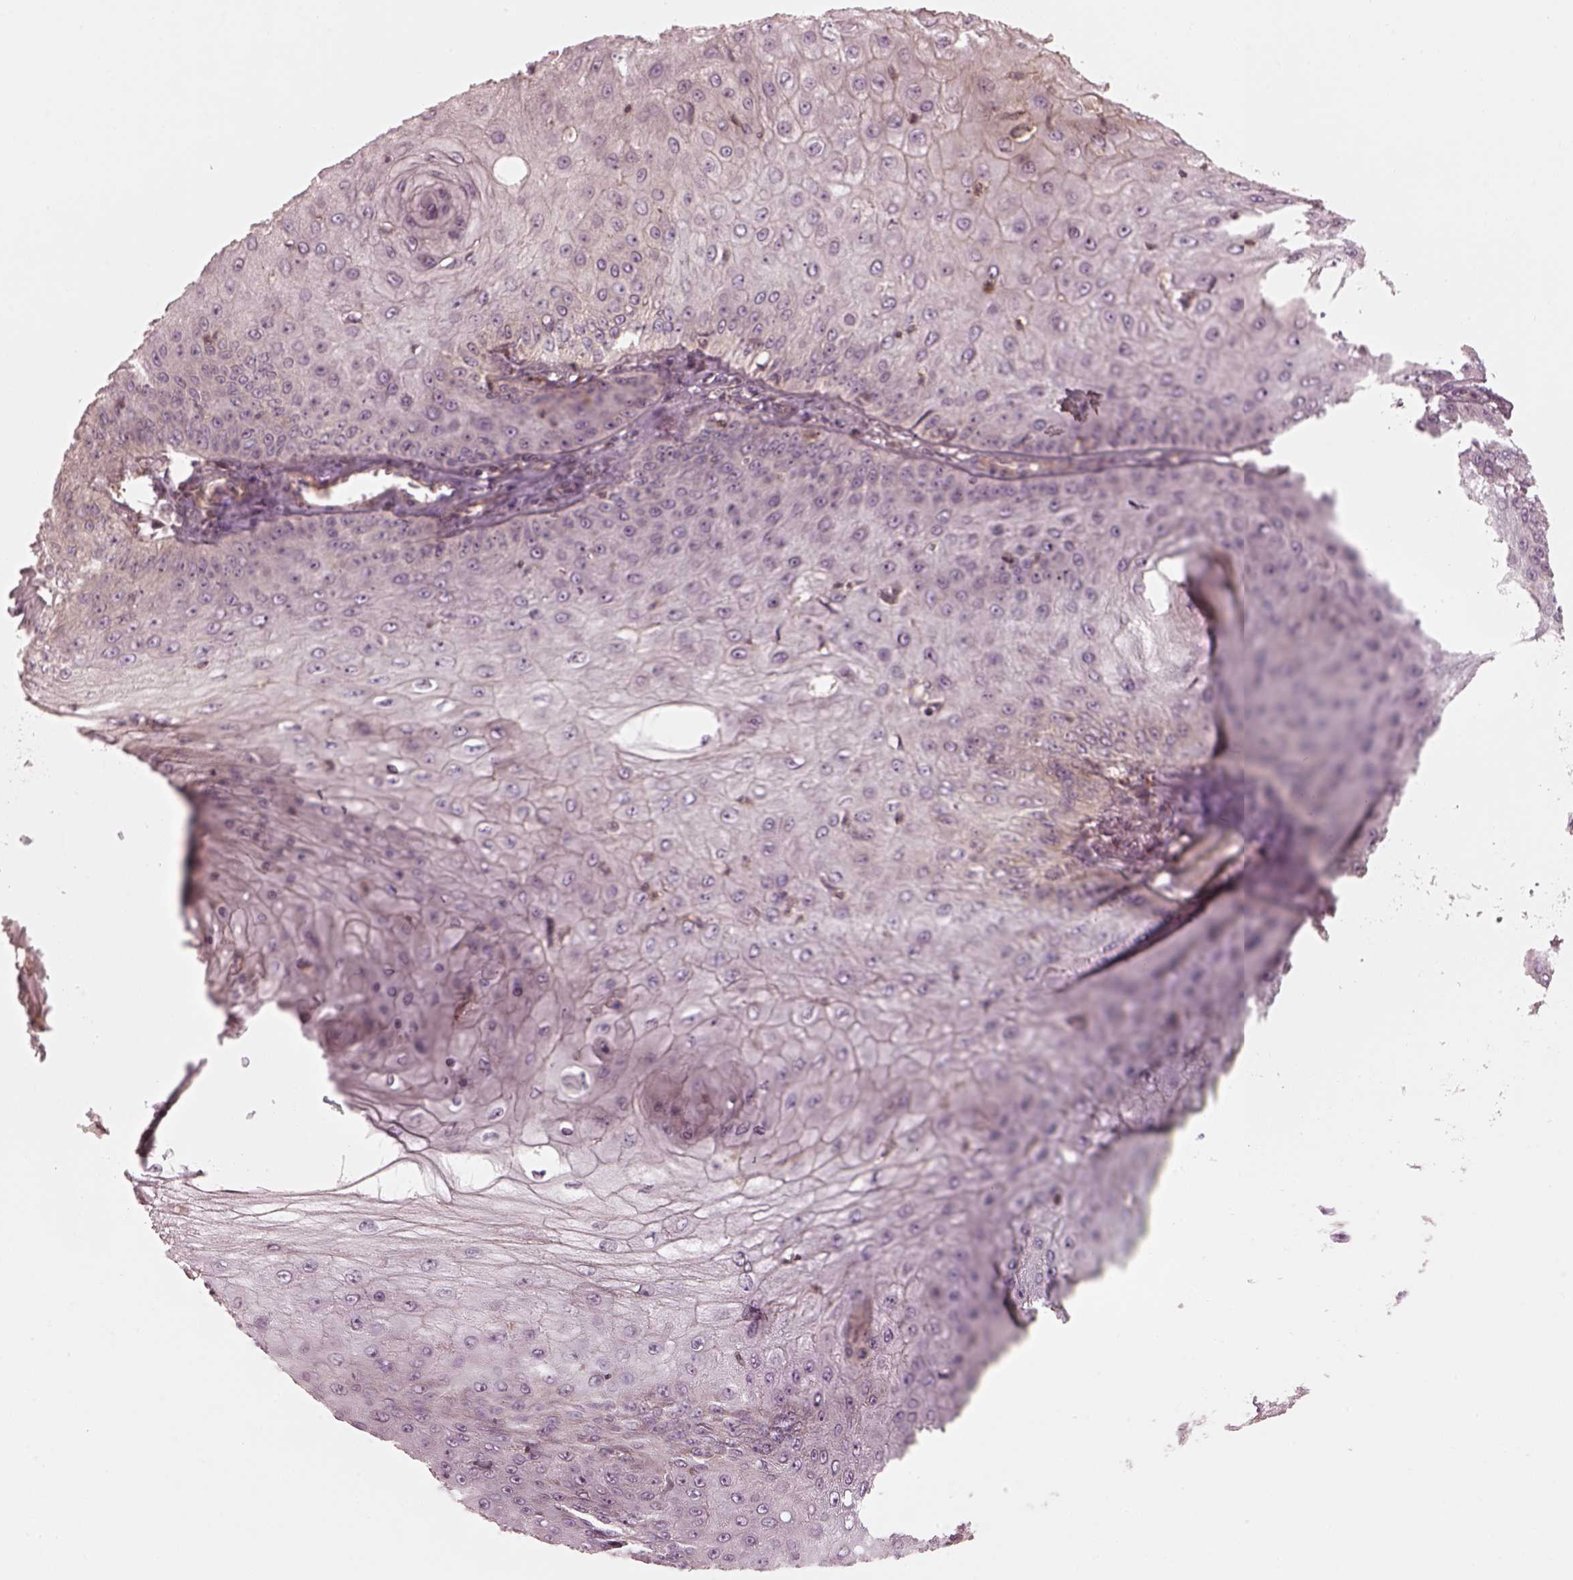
{"staining": {"intensity": "negative", "quantity": "none", "location": "none"}, "tissue": "skin cancer", "cell_type": "Tumor cells", "image_type": "cancer", "snomed": [{"axis": "morphology", "description": "Squamous cell carcinoma, NOS"}, {"axis": "topography", "description": "Skin"}], "caption": "This is a photomicrograph of immunohistochemistry (IHC) staining of skin cancer, which shows no expression in tumor cells.", "gene": "FAM107B", "patient": {"sex": "male", "age": 70}}